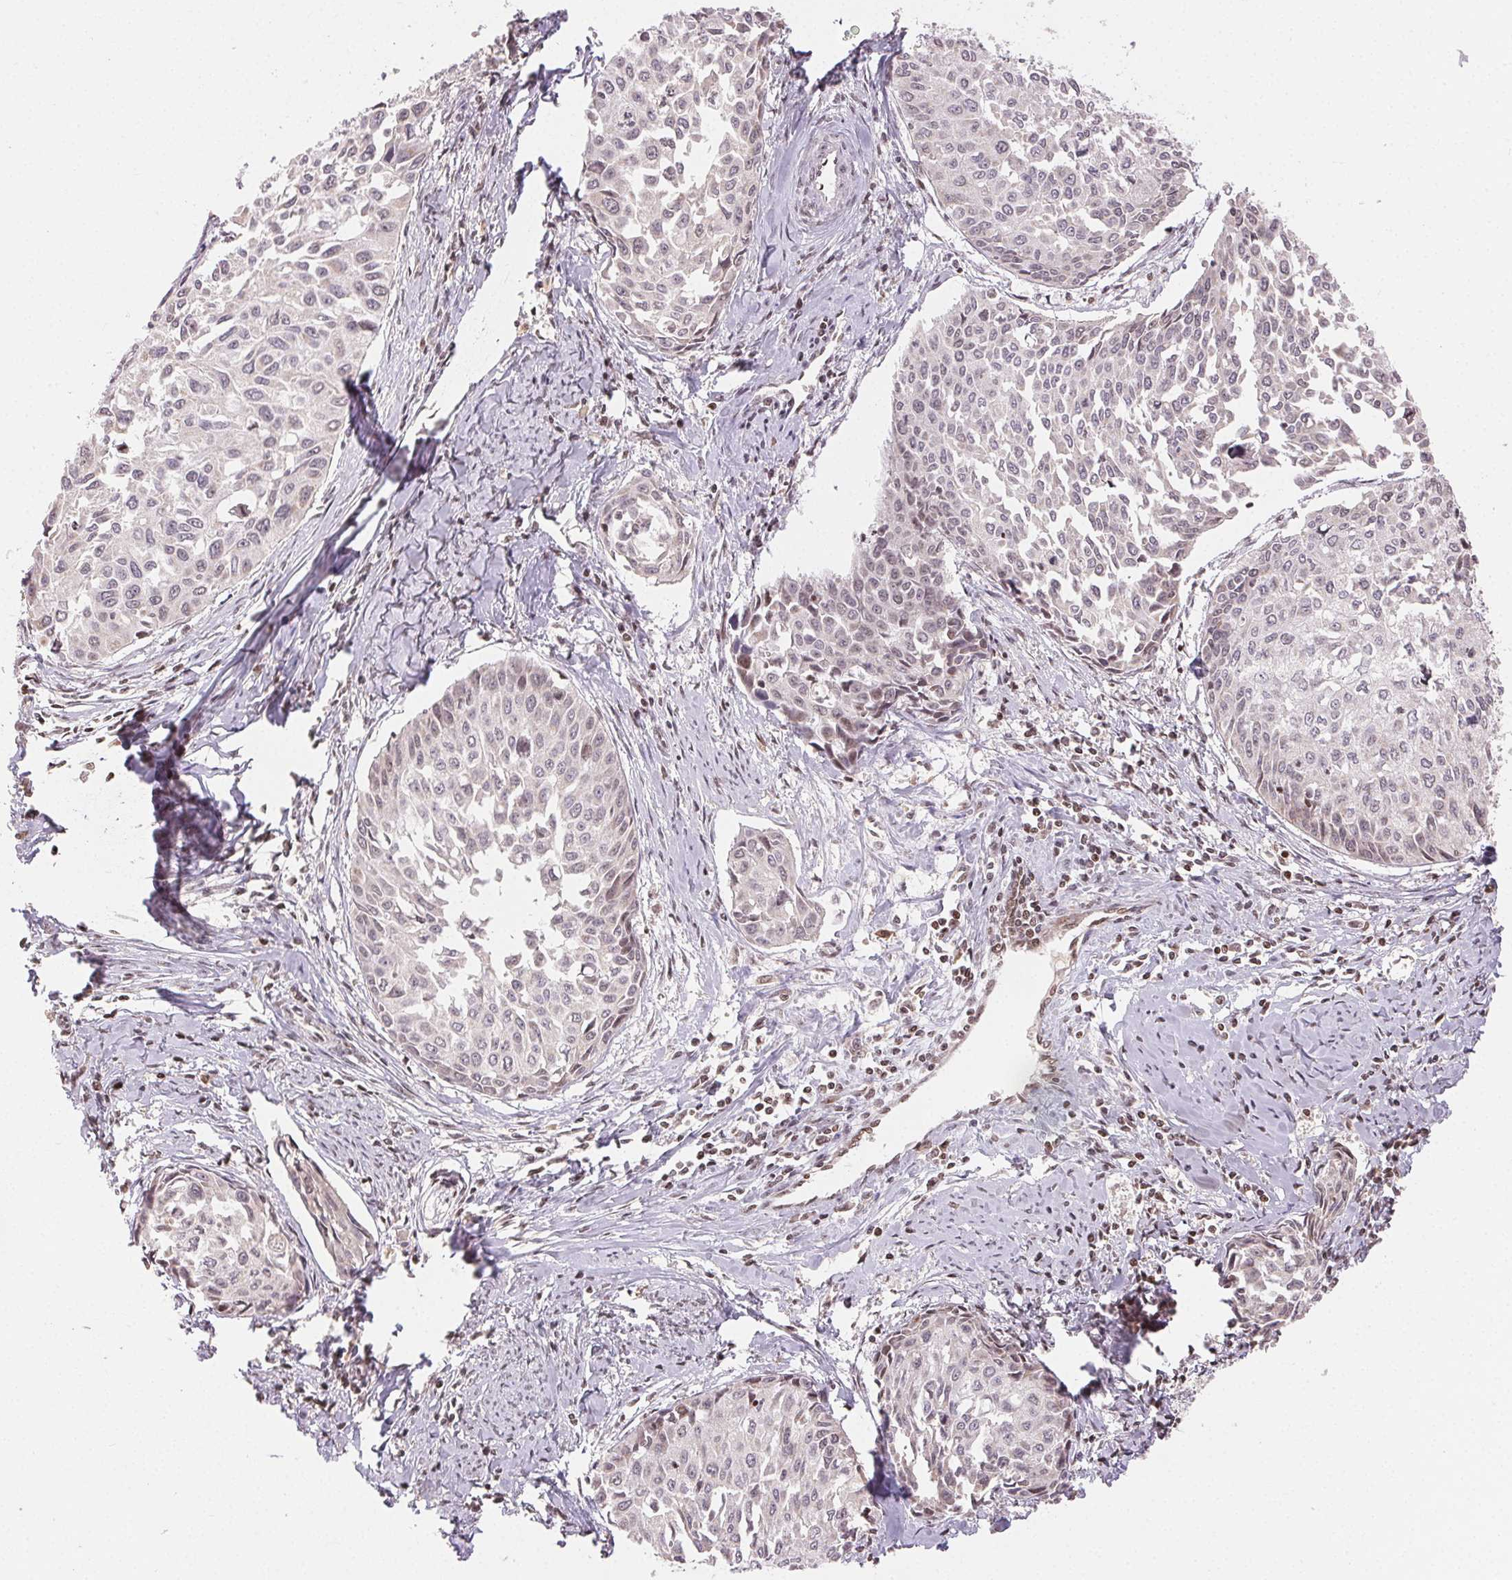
{"staining": {"intensity": "negative", "quantity": "none", "location": "none"}, "tissue": "cervical cancer", "cell_type": "Tumor cells", "image_type": "cancer", "snomed": [{"axis": "morphology", "description": "Squamous cell carcinoma, NOS"}, {"axis": "topography", "description": "Cervix"}], "caption": "An immunohistochemistry (IHC) photomicrograph of cervical squamous cell carcinoma is shown. There is no staining in tumor cells of cervical squamous cell carcinoma.", "gene": "MAPKAPK2", "patient": {"sex": "female", "age": 50}}